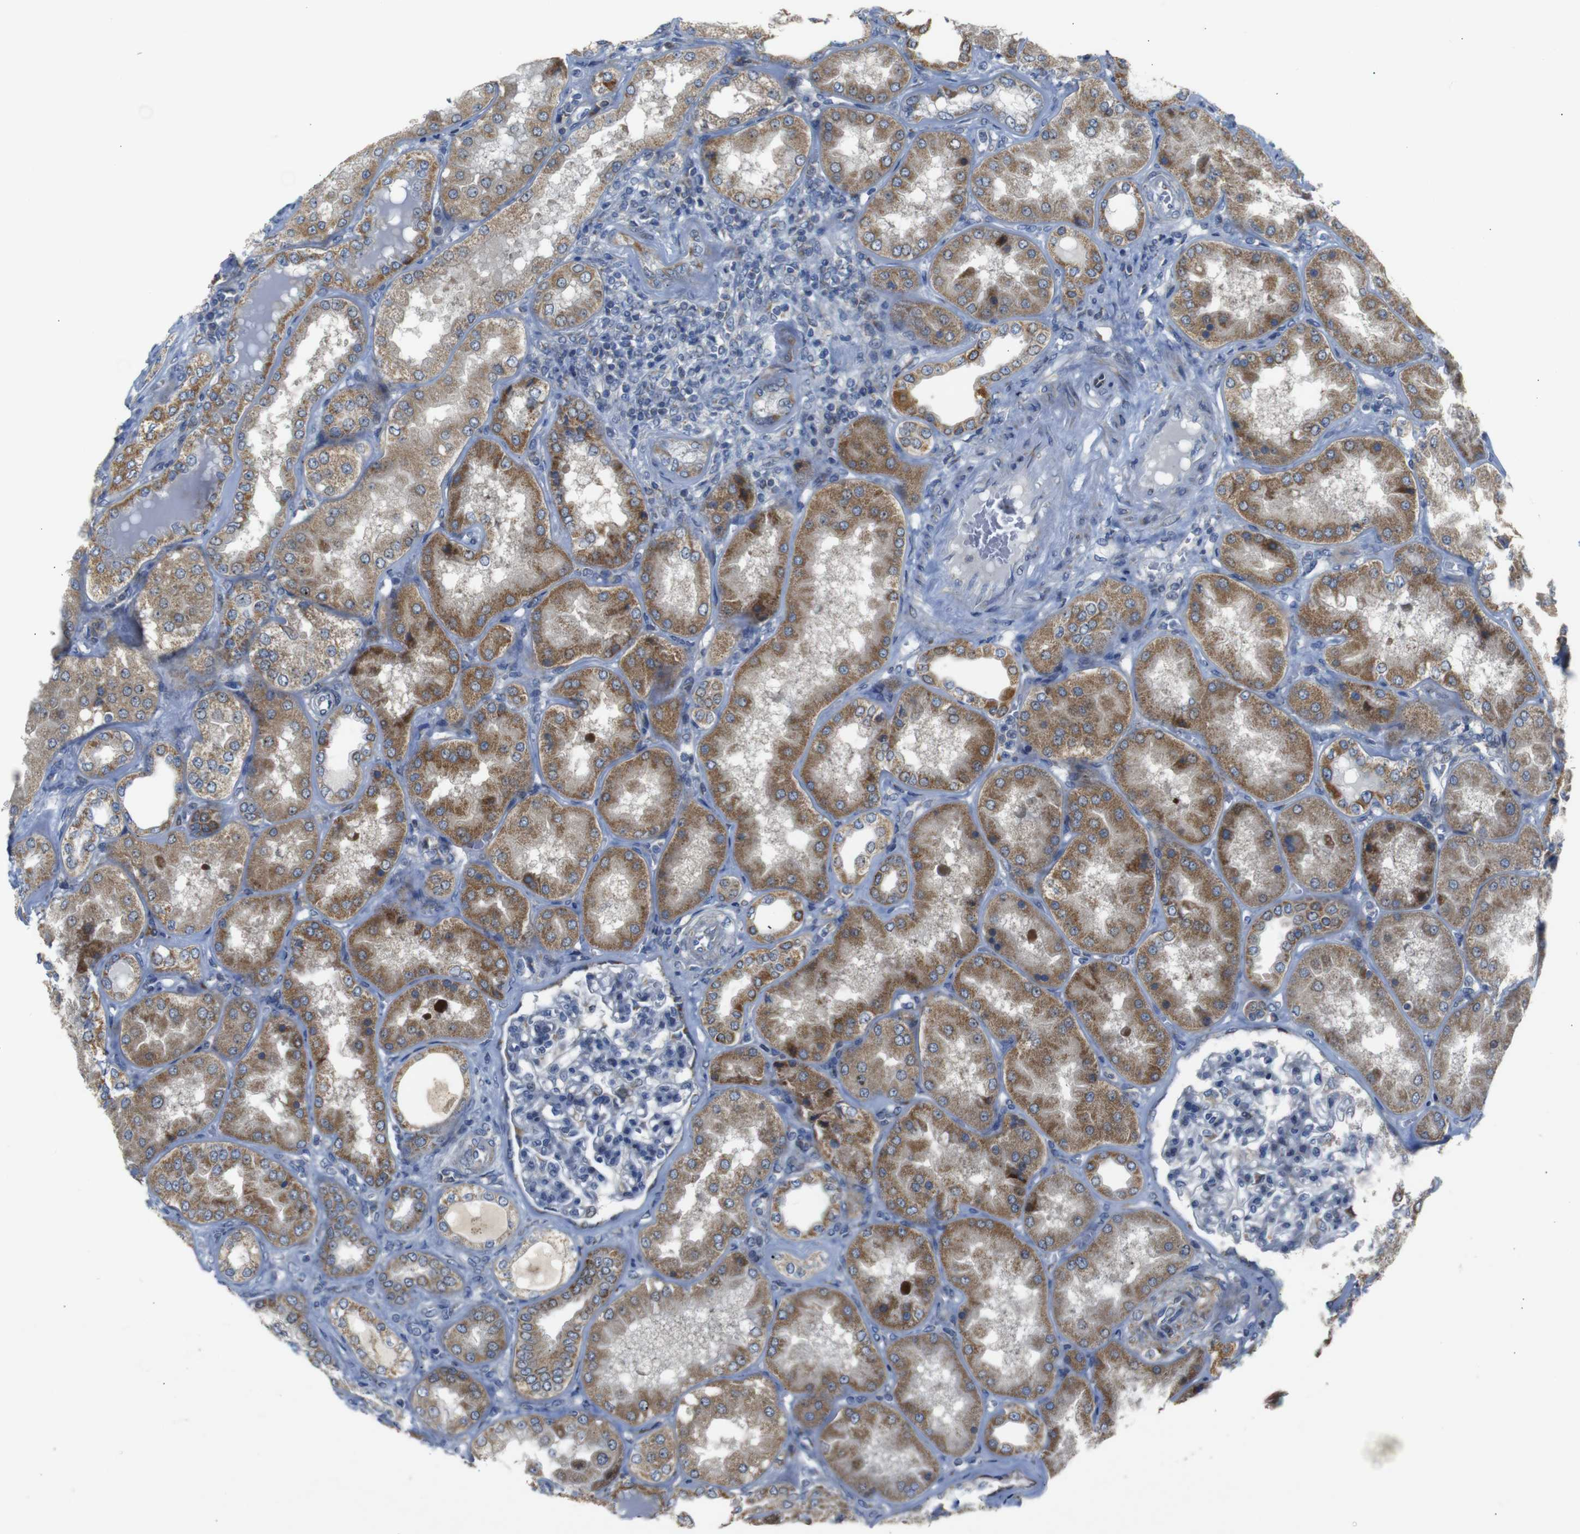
{"staining": {"intensity": "negative", "quantity": "none", "location": "none"}, "tissue": "kidney", "cell_type": "Cells in glomeruli", "image_type": "normal", "snomed": [{"axis": "morphology", "description": "Normal tissue, NOS"}, {"axis": "topography", "description": "Kidney"}], "caption": "High power microscopy histopathology image of an immunohistochemistry (IHC) photomicrograph of unremarkable kidney, revealing no significant expression in cells in glomeruli. Nuclei are stained in blue.", "gene": "CHST10", "patient": {"sex": "female", "age": 56}}